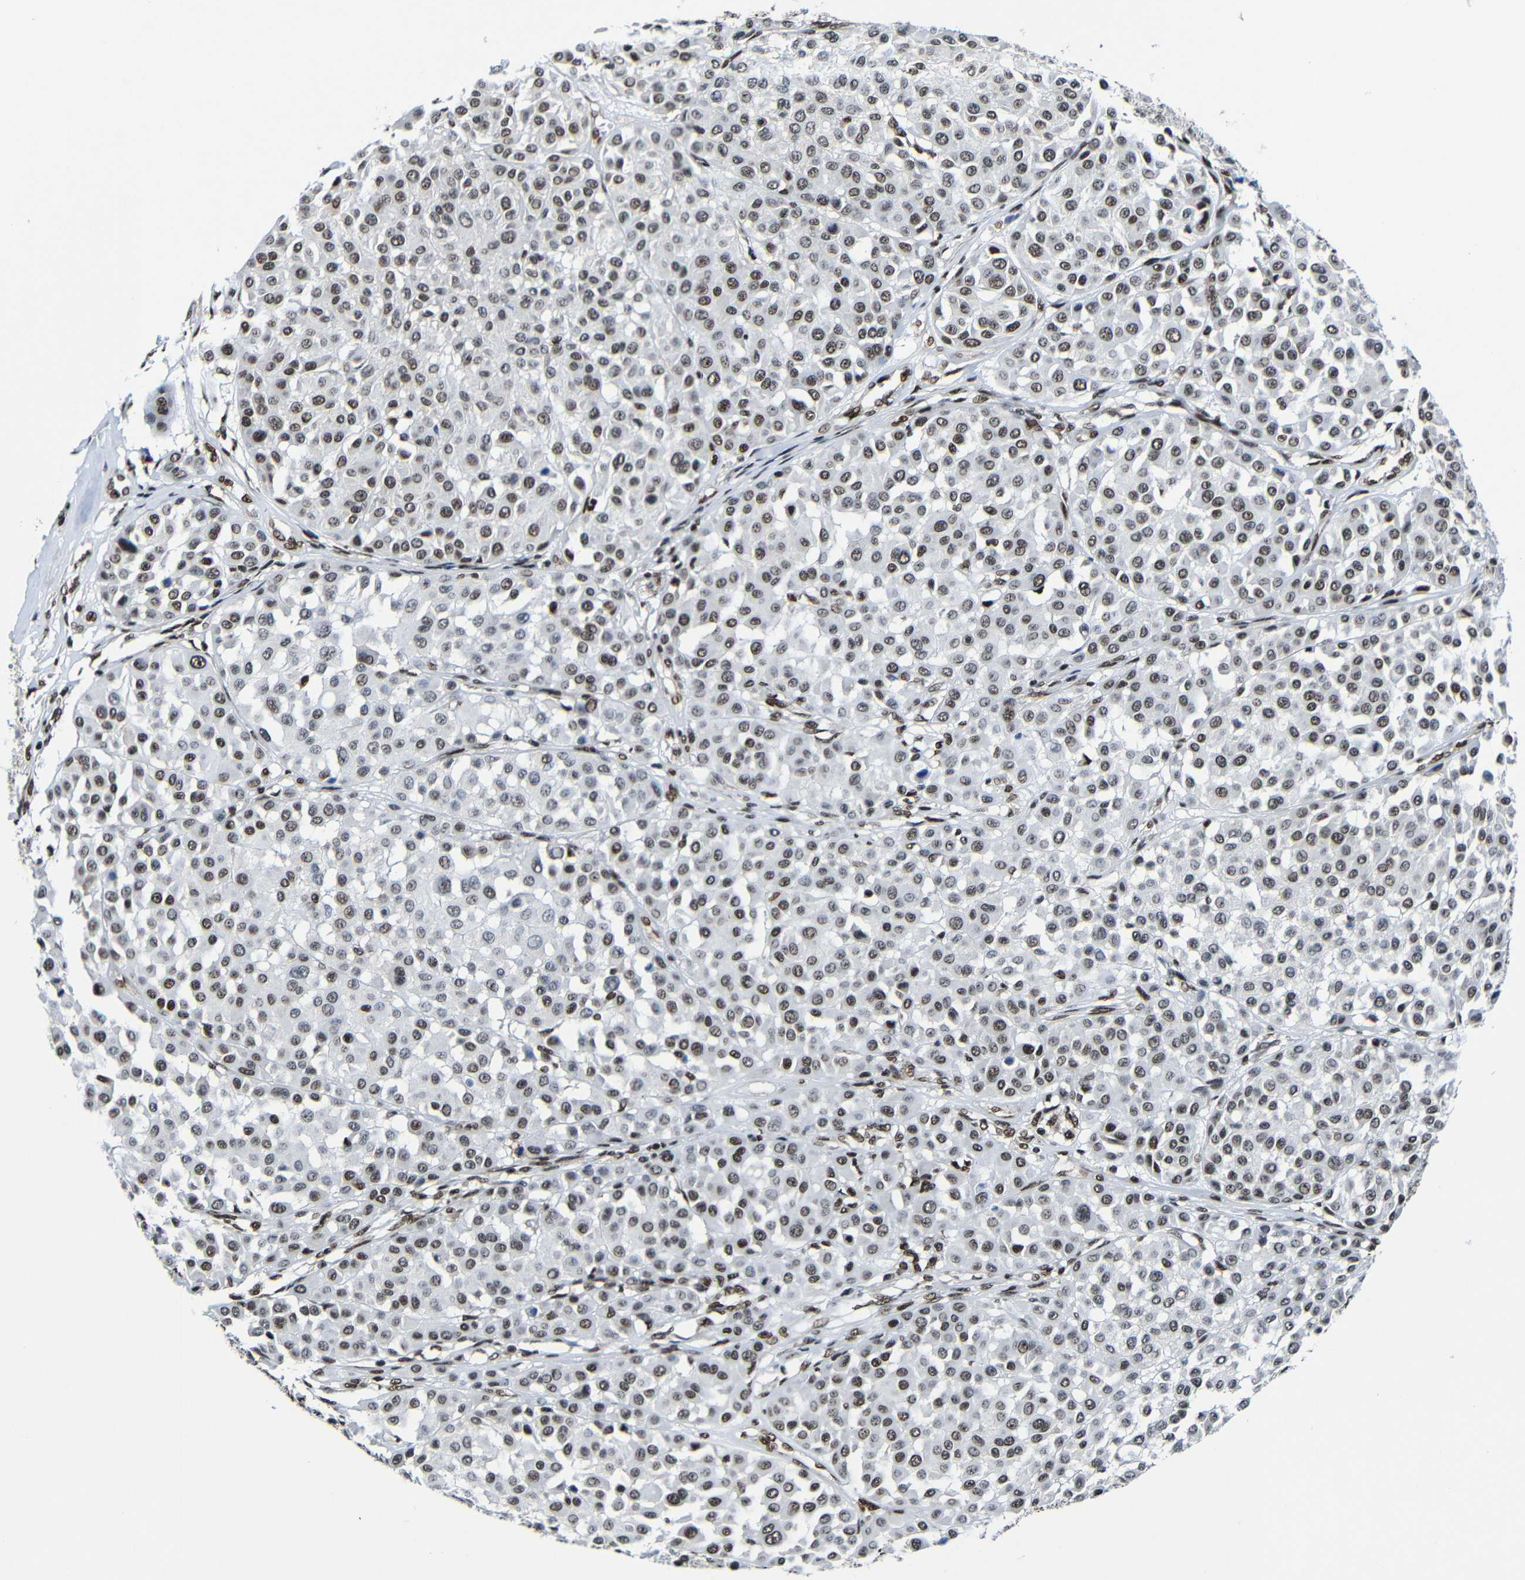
{"staining": {"intensity": "moderate", "quantity": ">75%", "location": "nuclear"}, "tissue": "melanoma", "cell_type": "Tumor cells", "image_type": "cancer", "snomed": [{"axis": "morphology", "description": "Malignant melanoma, Metastatic site"}, {"axis": "topography", "description": "Soft tissue"}], "caption": "Protein analysis of malignant melanoma (metastatic site) tissue demonstrates moderate nuclear staining in about >75% of tumor cells. (DAB (3,3'-diaminobenzidine) IHC, brown staining for protein, blue staining for nuclei).", "gene": "PTBP1", "patient": {"sex": "male", "age": 41}}